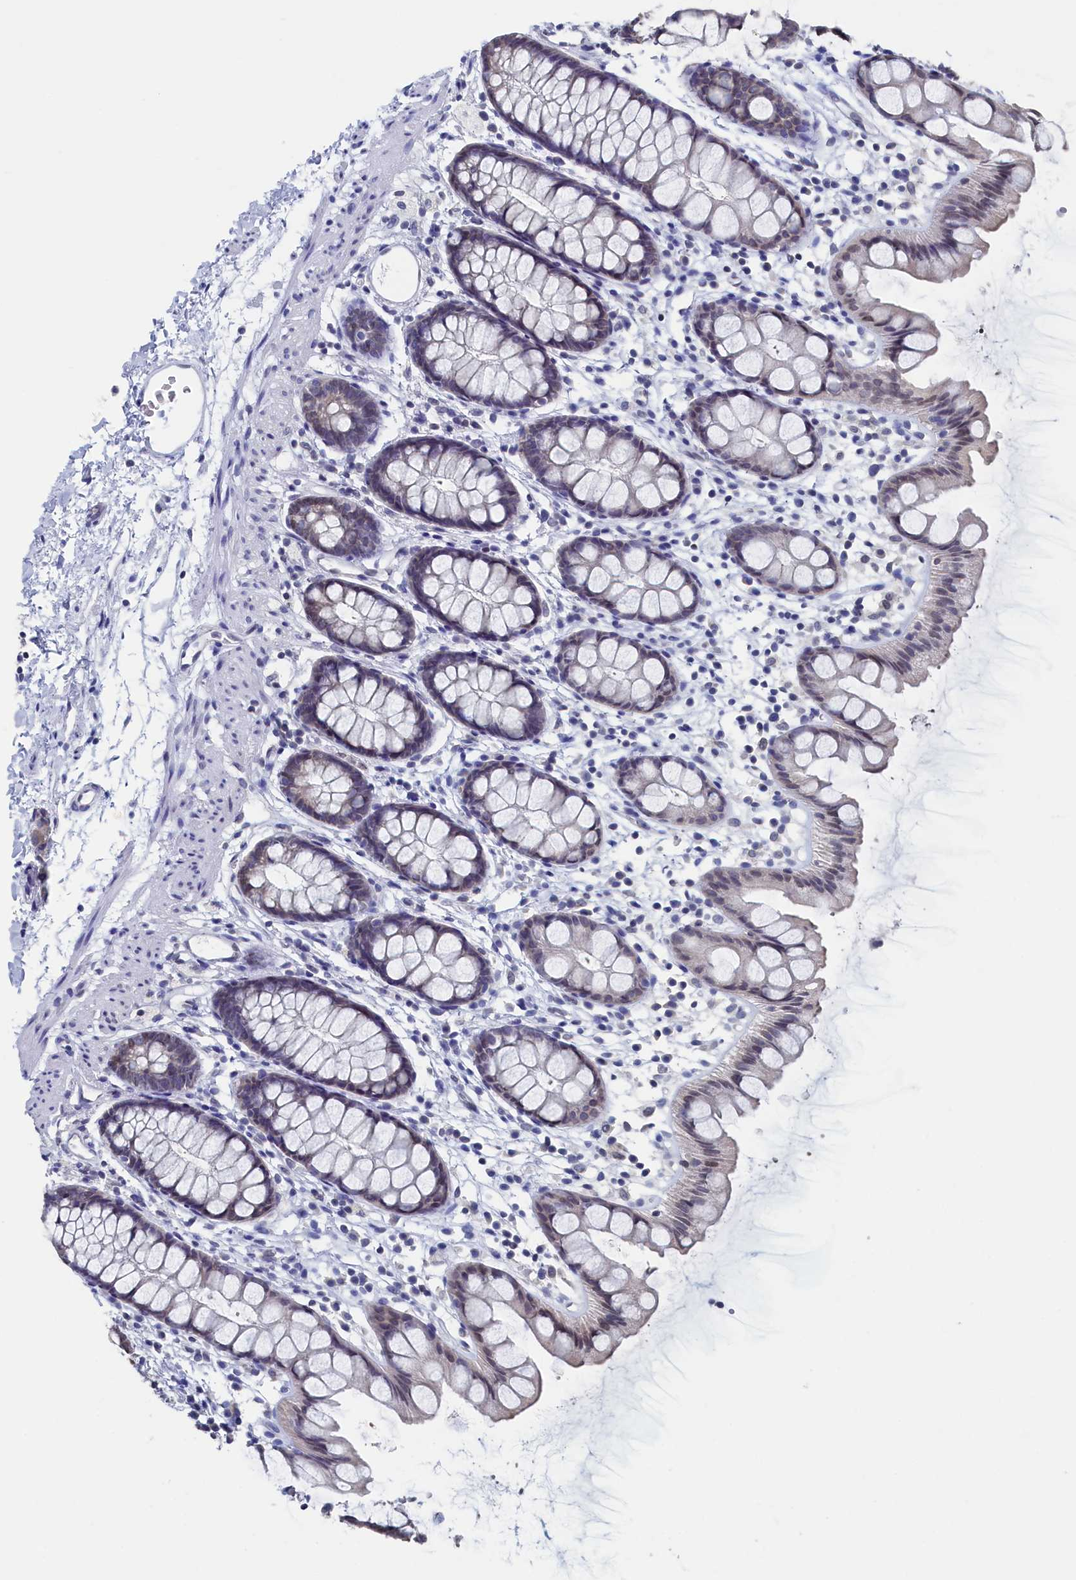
{"staining": {"intensity": "weak", "quantity": "<25%", "location": "nuclear"}, "tissue": "rectum", "cell_type": "Glandular cells", "image_type": "normal", "snomed": [{"axis": "morphology", "description": "Normal tissue, NOS"}, {"axis": "topography", "description": "Rectum"}], "caption": "Rectum stained for a protein using immunohistochemistry displays no staining glandular cells.", "gene": "C11orf54", "patient": {"sex": "female", "age": 65}}